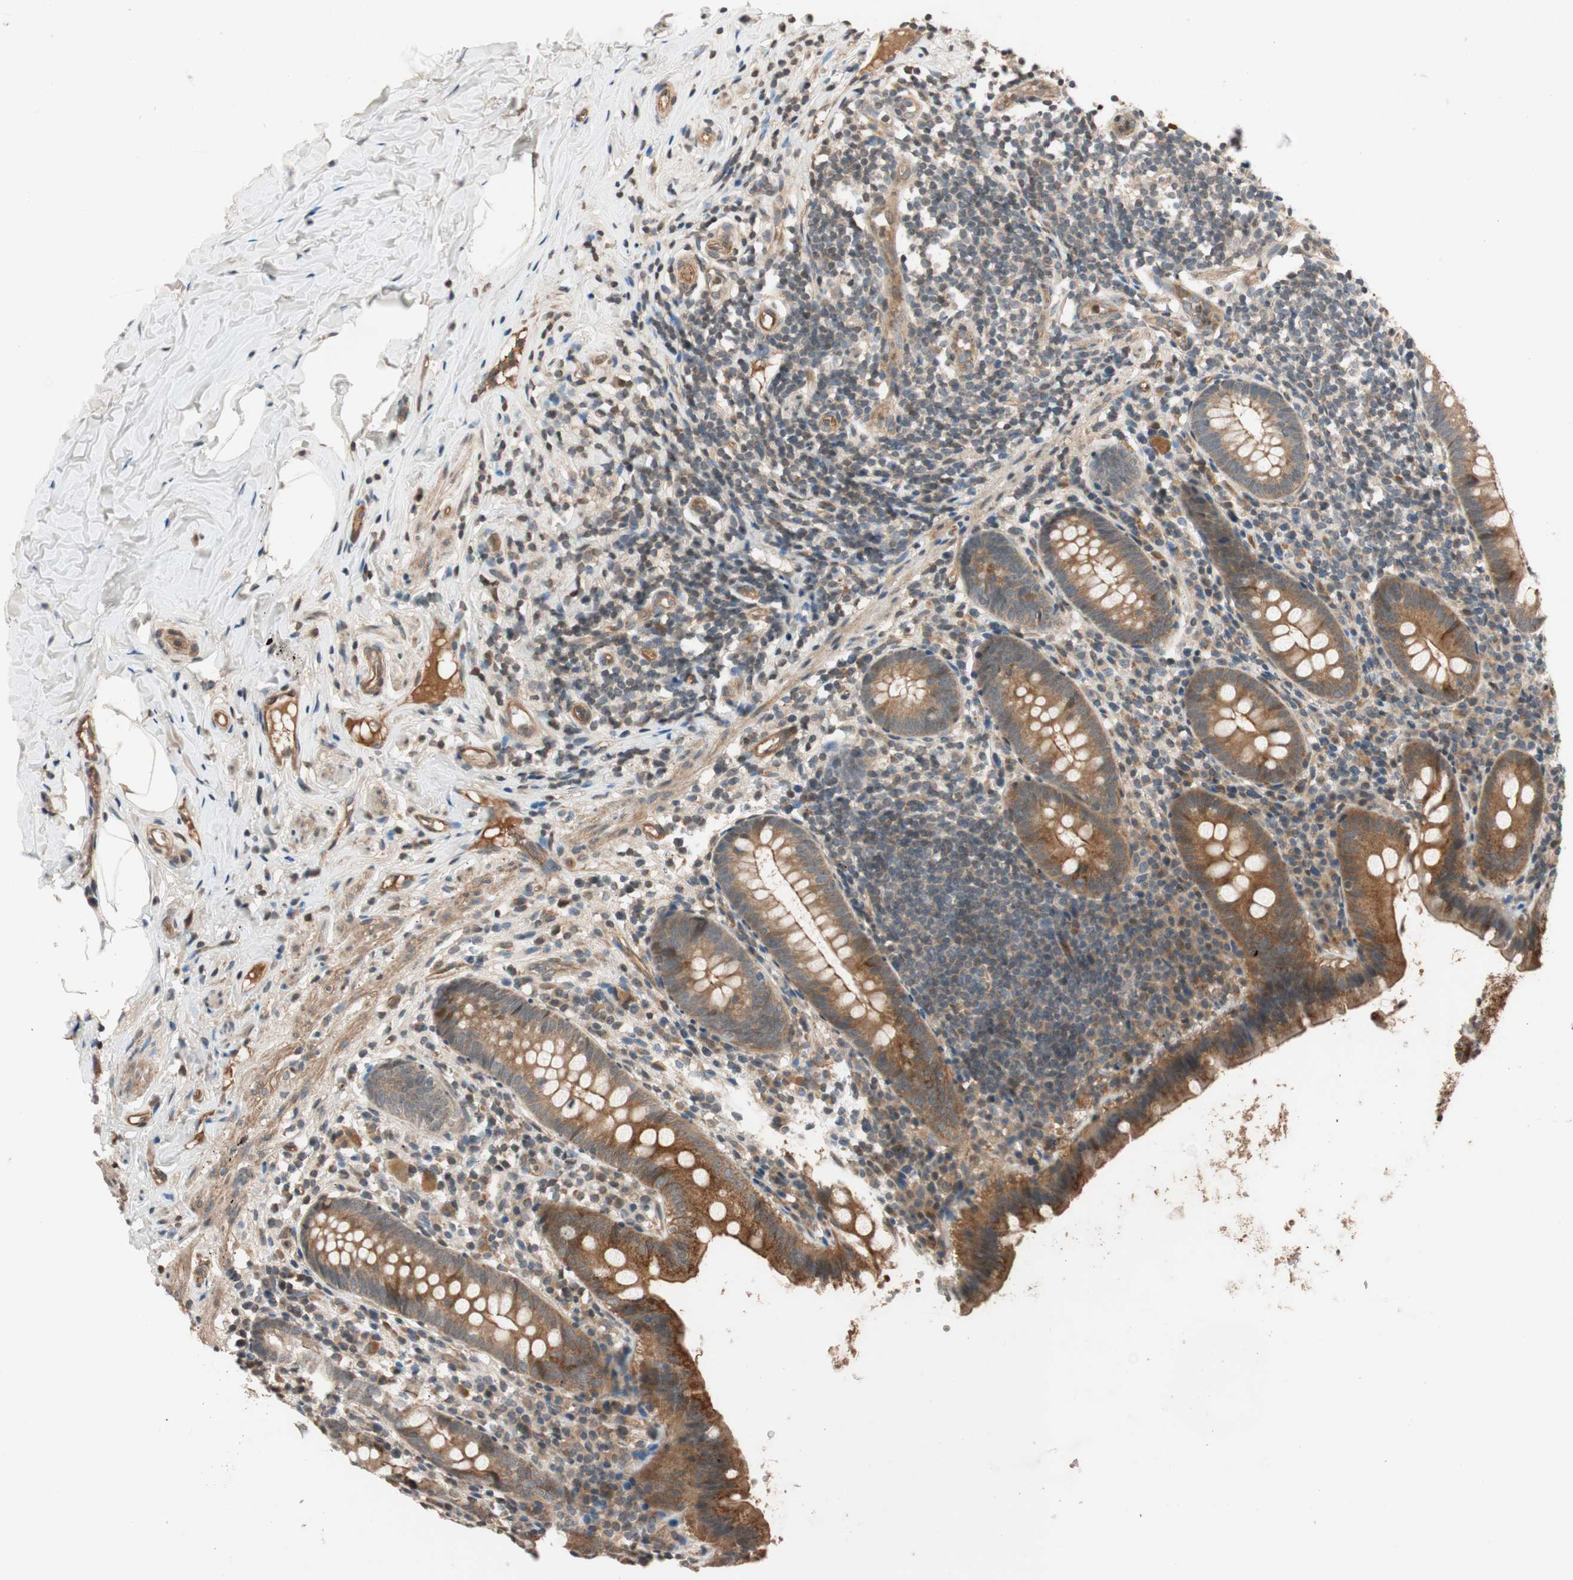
{"staining": {"intensity": "moderate", "quantity": ">75%", "location": "cytoplasmic/membranous"}, "tissue": "appendix", "cell_type": "Glandular cells", "image_type": "normal", "snomed": [{"axis": "morphology", "description": "Normal tissue, NOS"}, {"axis": "topography", "description": "Appendix"}], "caption": "Immunohistochemical staining of benign appendix reveals >75% levels of moderate cytoplasmic/membranous protein expression in about >75% of glandular cells.", "gene": "GCLM", "patient": {"sex": "male", "age": 52}}